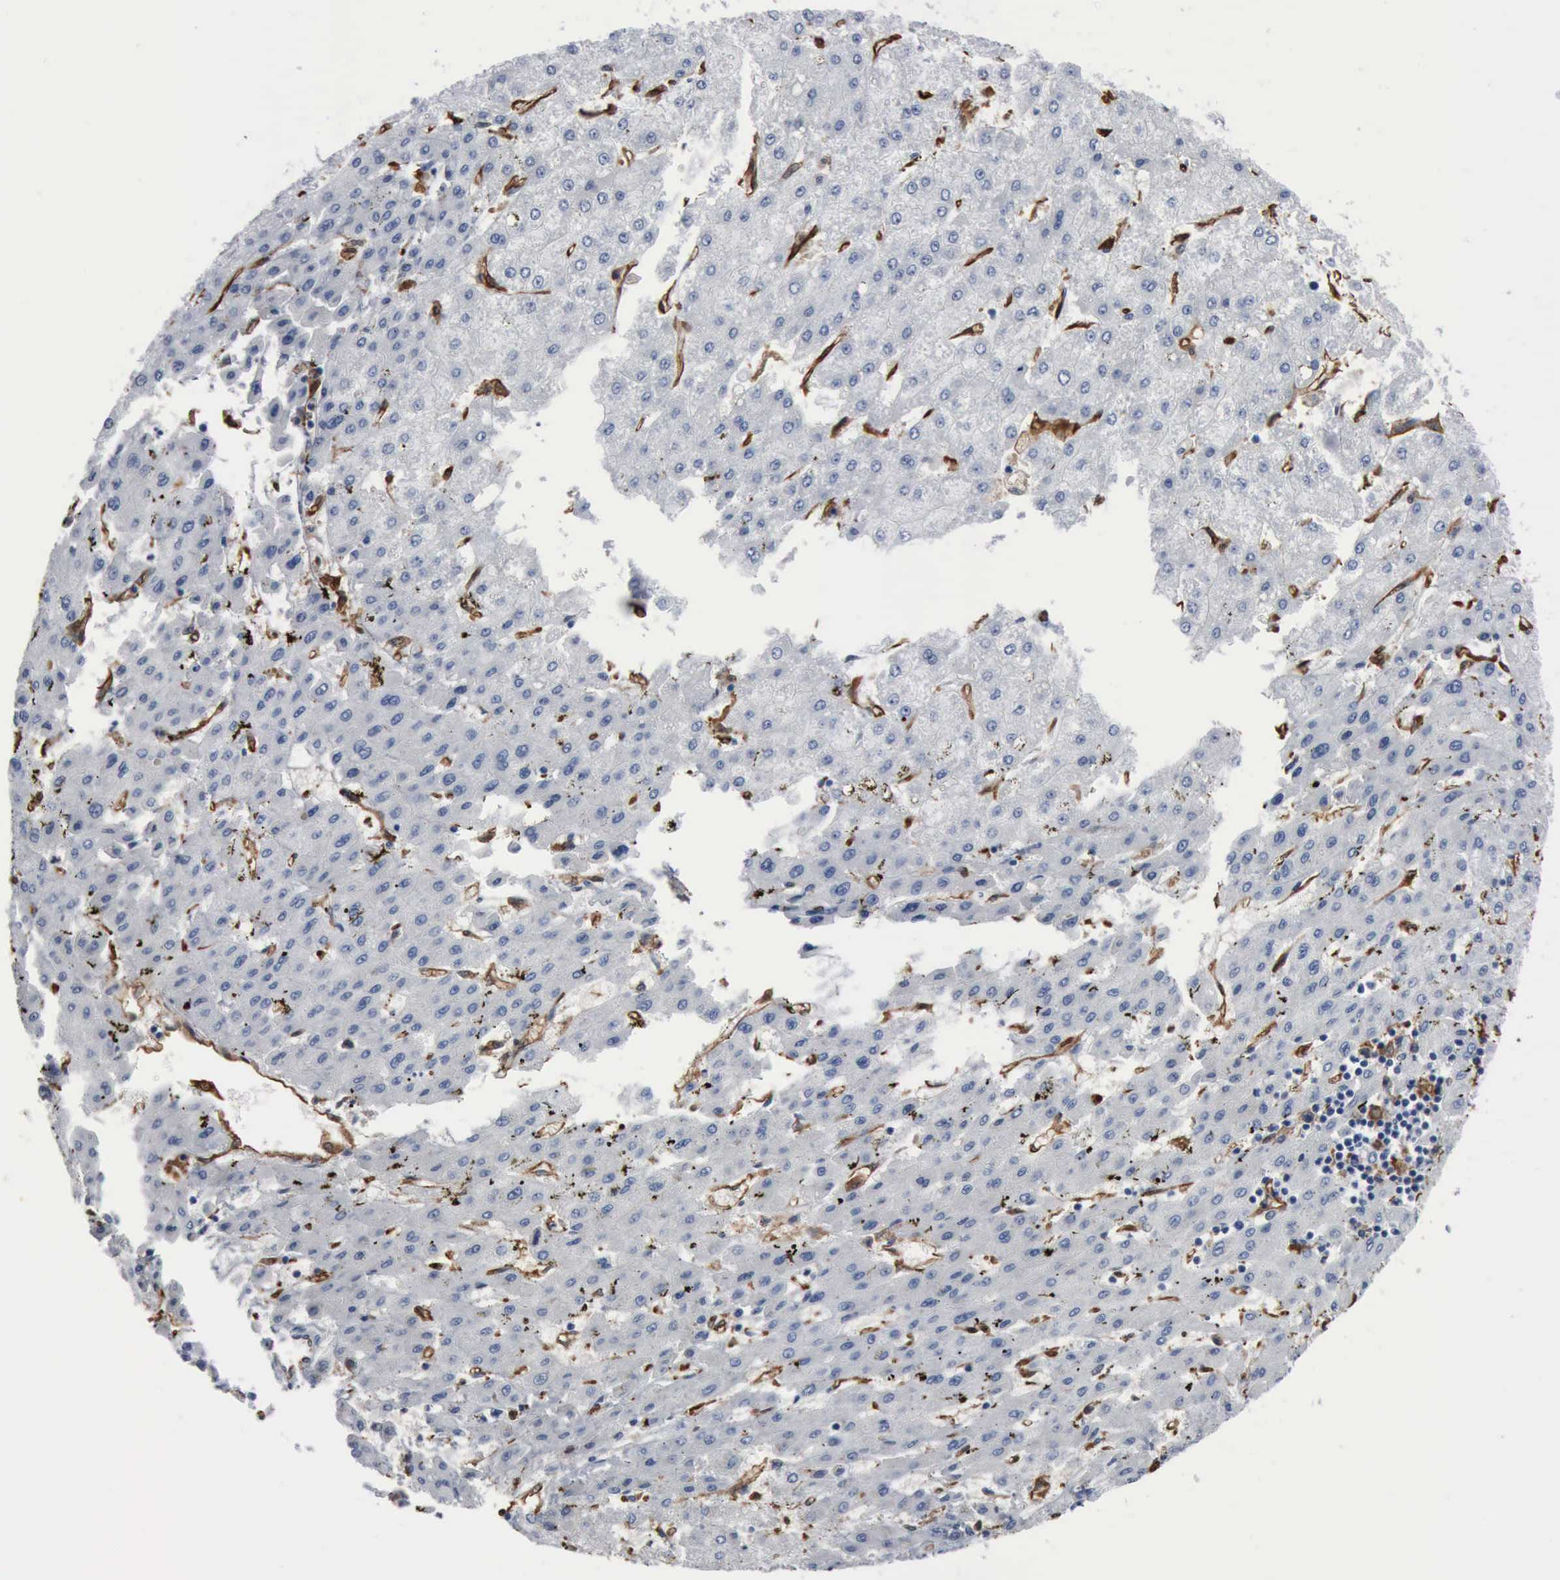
{"staining": {"intensity": "negative", "quantity": "none", "location": "none"}, "tissue": "liver cancer", "cell_type": "Tumor cells", "image_type": "cancer", "snomed": [{"axis": "morphology", "description": "Carcinoma, Hepatocellular, NOS"}, {"axis": "topography", "description": "Liver"}], "caption": "DAB immunohistochemical staining of liver cancer demonstrates no significant positivity in tumor cells.", "gene": "FSCN1", "patient": {"sex": "female", "age": 52}}